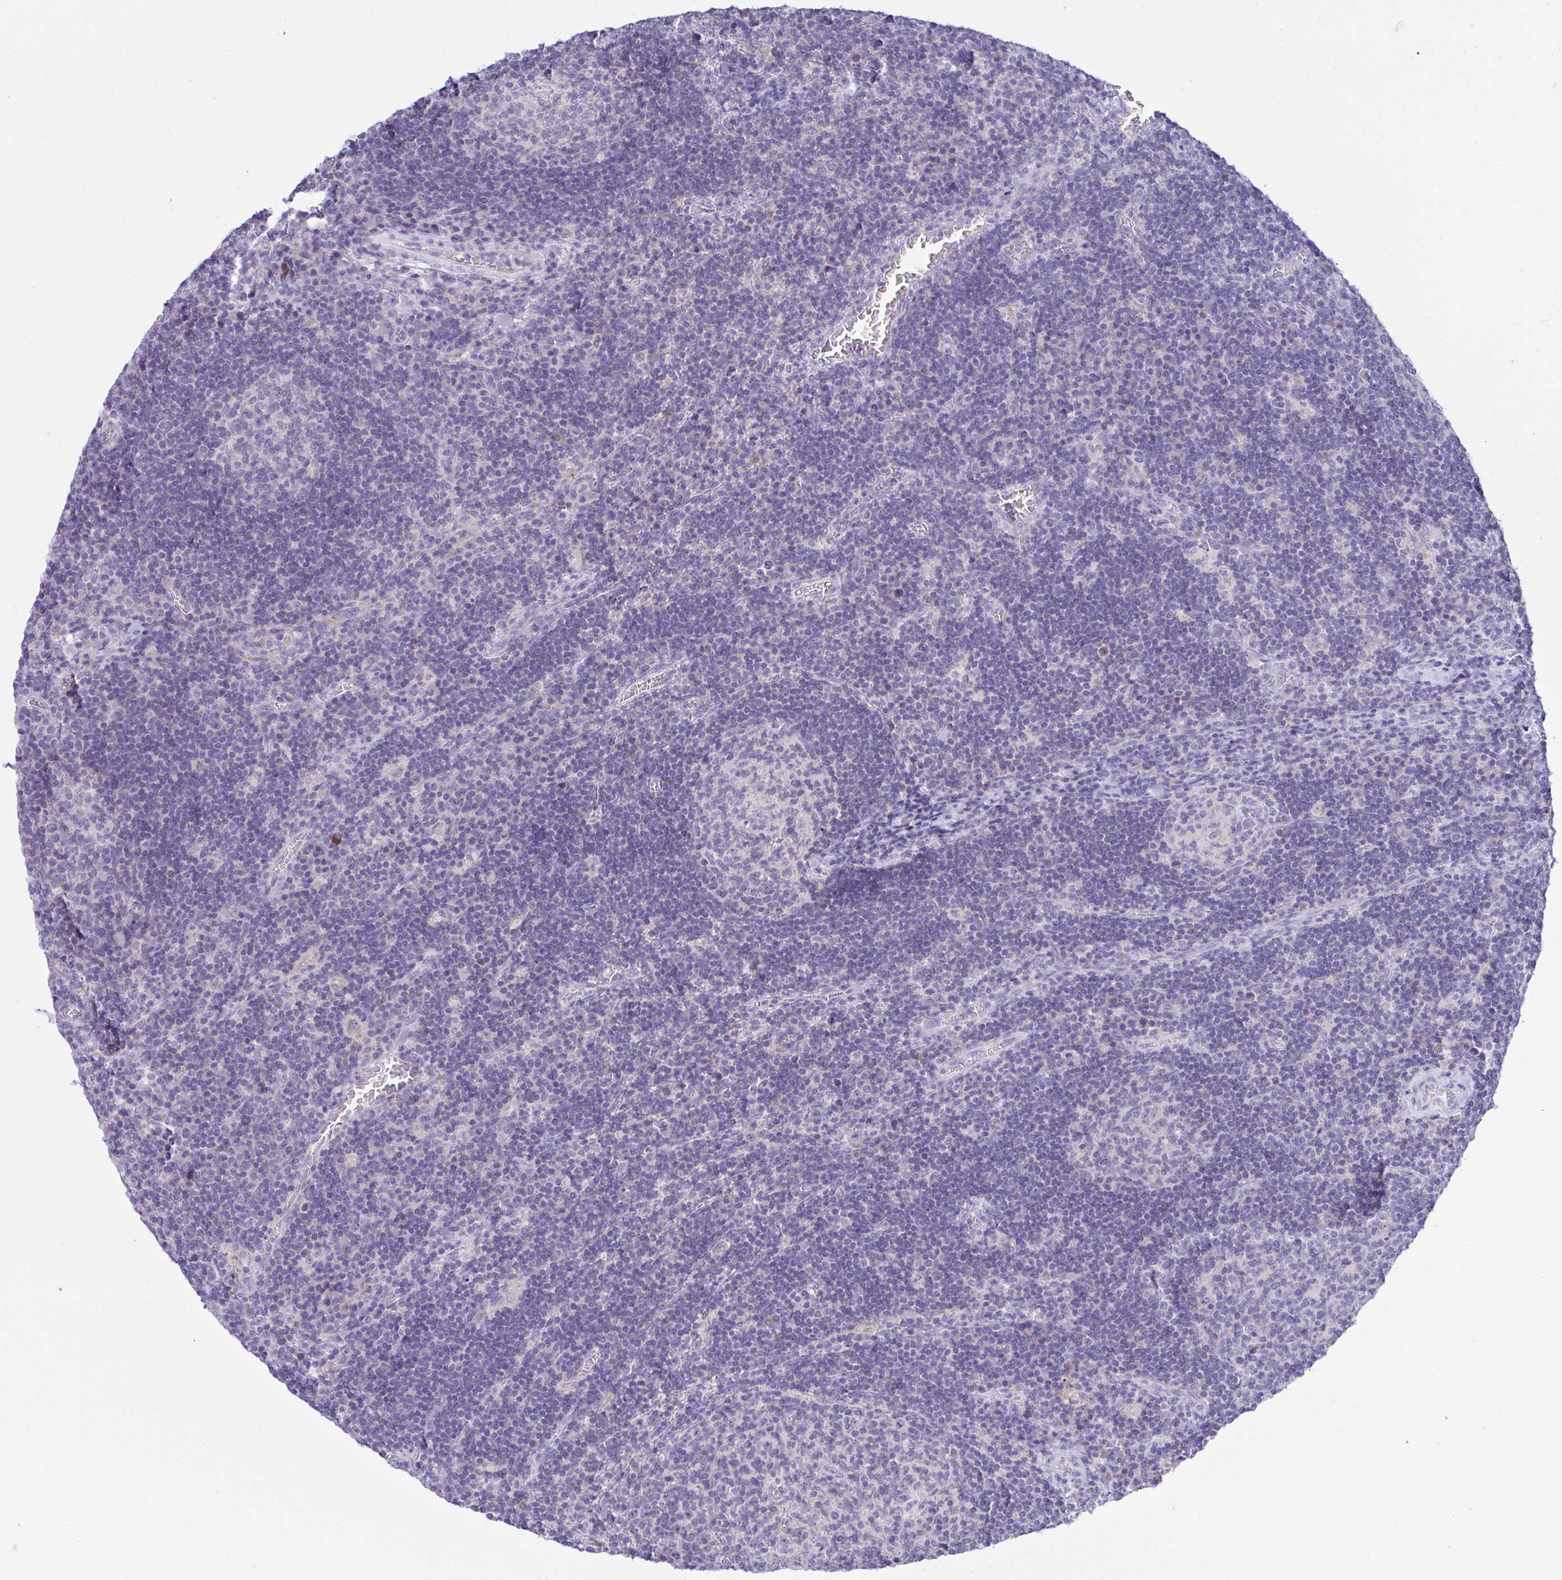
{"staining": {"intensity": "negative", "quantity": "none", "location": "none"}, "tissue": "lymph node", "cell_type": "Germinal center cells", "image_type": "normal", "snomed": [{"axis": "morphology", "description": "Normal tissue, NOS"}, {"axis": "topography", "description": "Lymph node"}], "caption": "Protein analysis of benign lymph node reveals no significant staining in germinal center cells.", "gene": "NLRP8", "patient": {"sex": "male", "age": 67}}